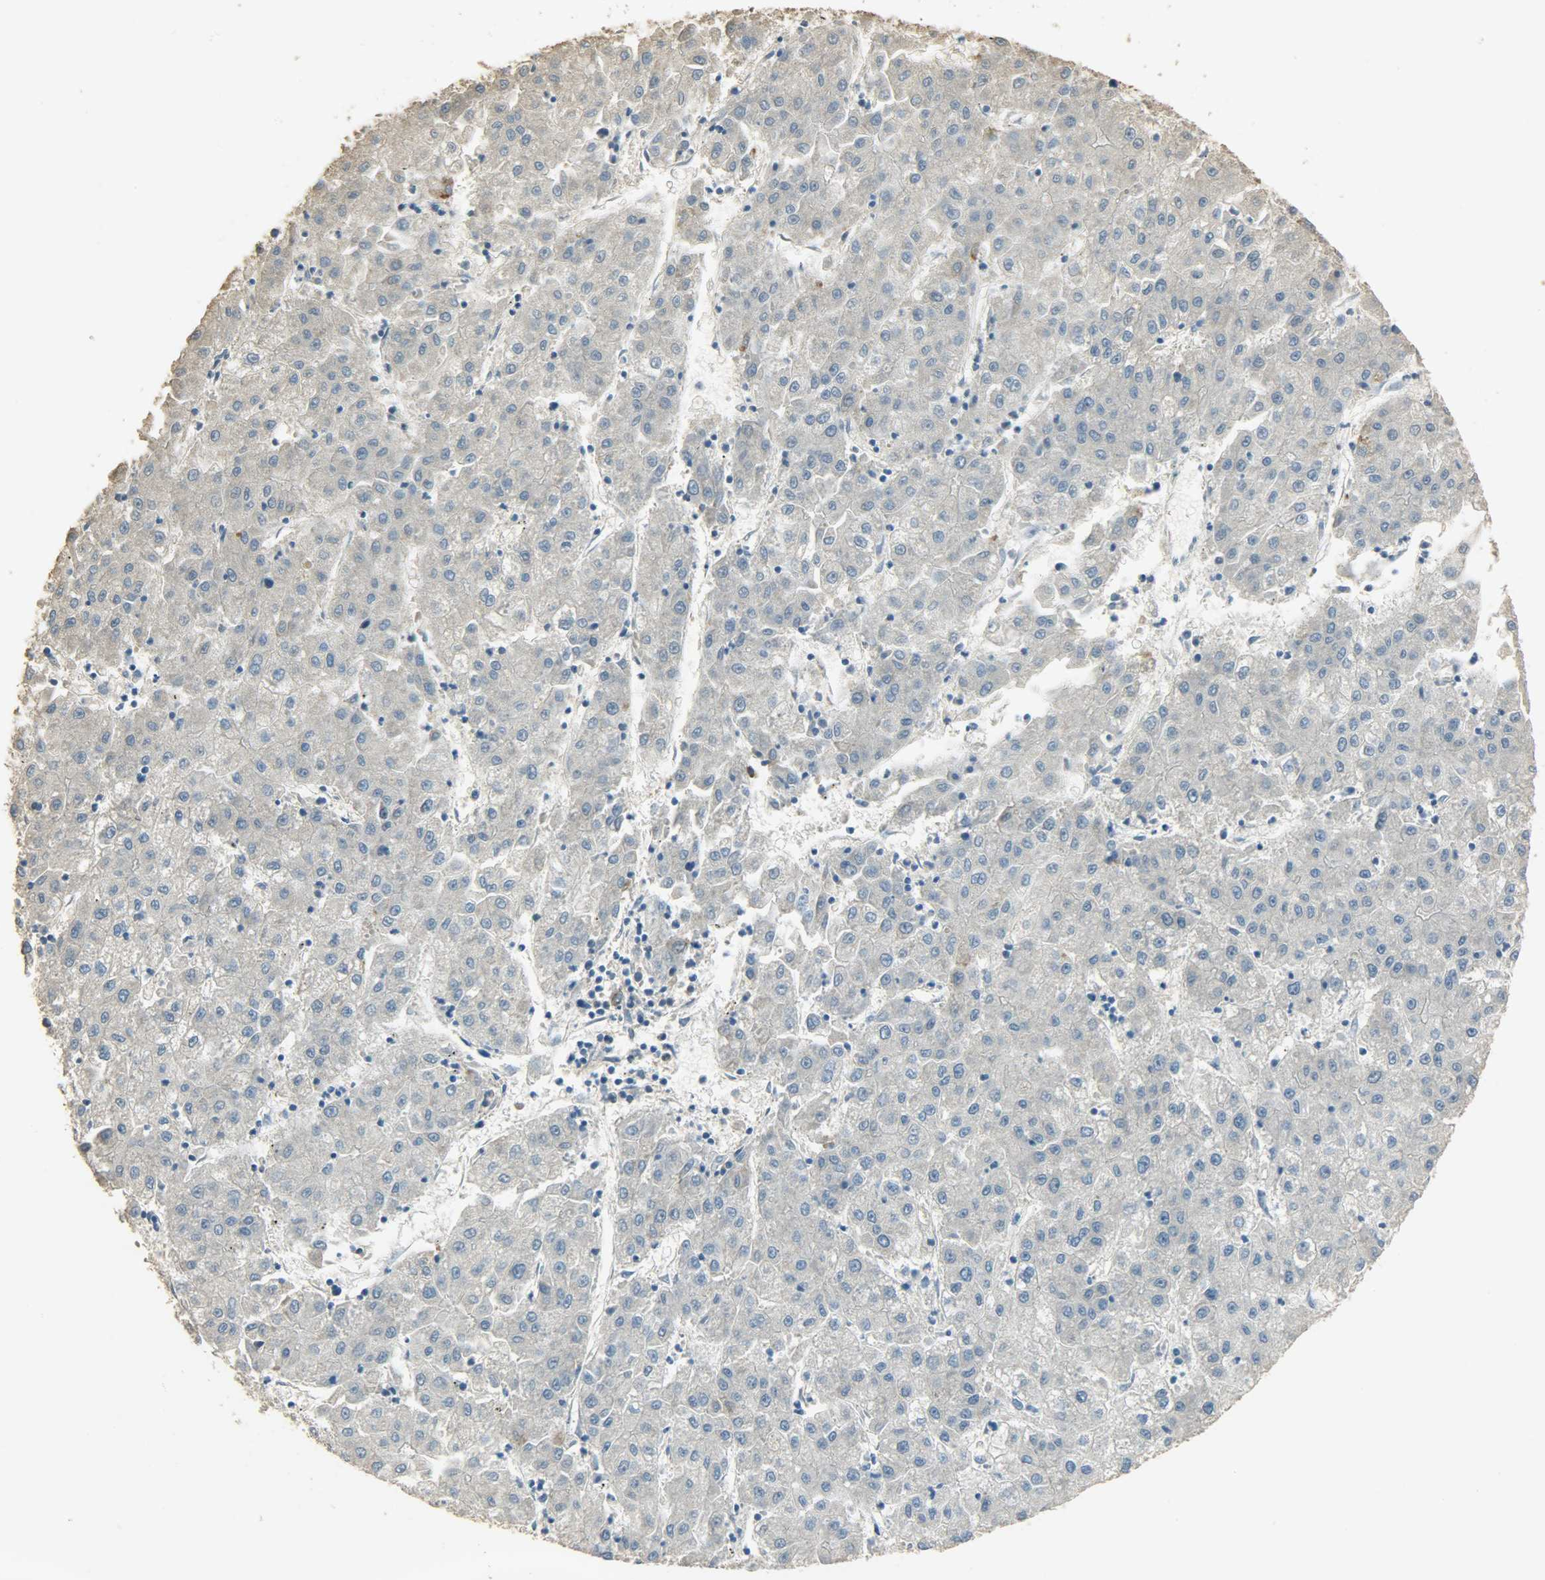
{"staining": {"intensity": "negative", "quantity": "none", "location": "none"}, "tissue": "liver cancer", "cell_type": "Tumor cells", "image_type": "cancer", "snomed": [{"axis": "morphology", "description": "Carcinoma, Hepatocellular, NOS"}, {"axis": "topography", "description": "Liver"}], "caption": "A high-resolution micrograph shows immunohistochemistry staining of liver cancer (hepatocellular carcinoma), which demonstrates no significant staining in tumor cells.", "gene": "PRMT5", "patient": {"sex": "male", "age": 72}}